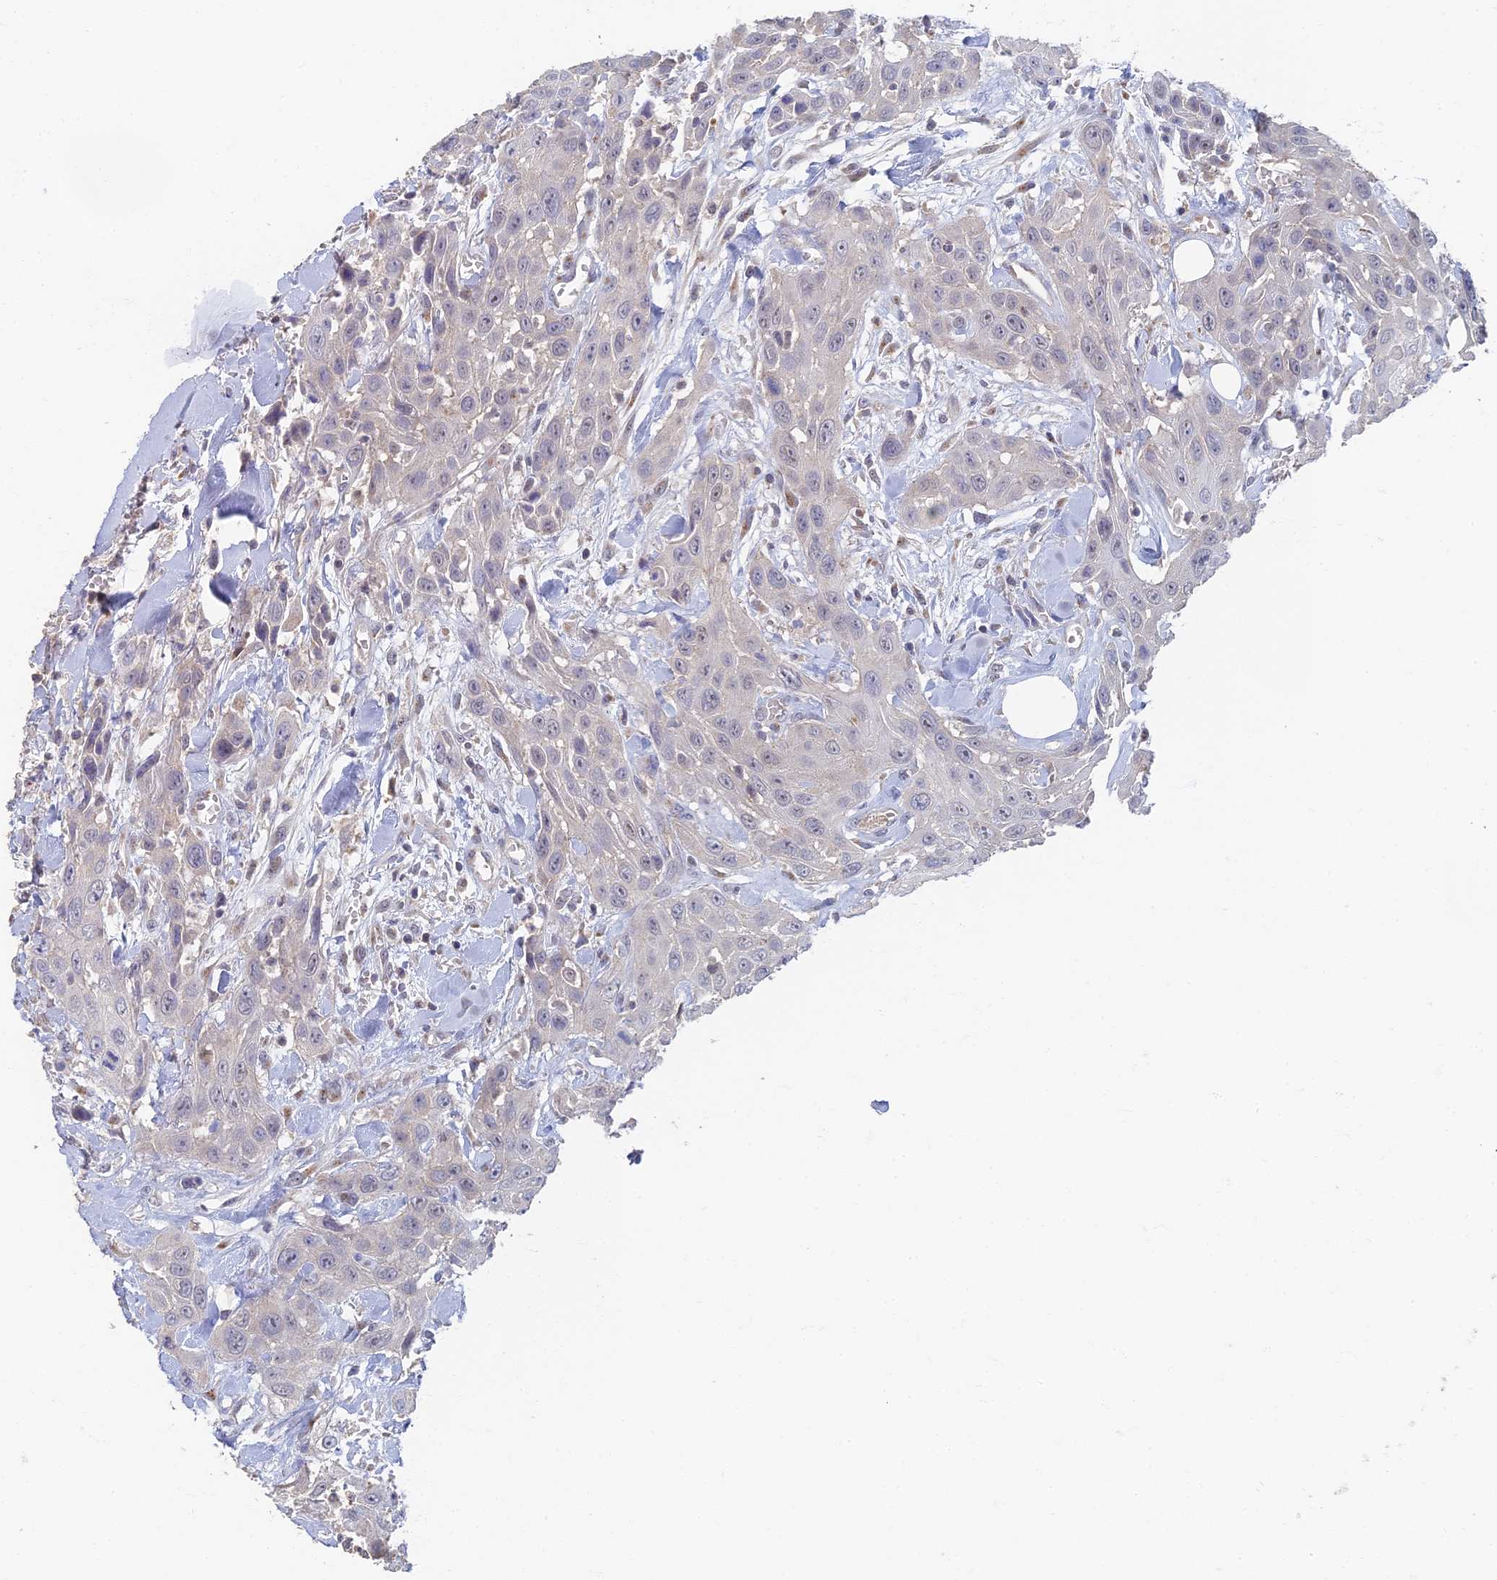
{"staining": {"intensity": "negative", "quantity": "none", "location": "none"}, "tissue": "head and neck cancer", "cell_type": "Tumor cells", "image_type": "cancer", "snomed": [{"axis": "morphology", "description": "Squamous cell carcinoma, NOS"}, {"axis": "topography", "description": "Head-Neck"}], "caption": "Immunohistochemistry micrograph of neoplastic tissue: head and neck cancer stained with DAB (3,3'-diaminobenzidine) reveals no significant protein staining in tumor cells.", "gene": "GPATCH1", "patient": {"sex": "male", "age": 81}}